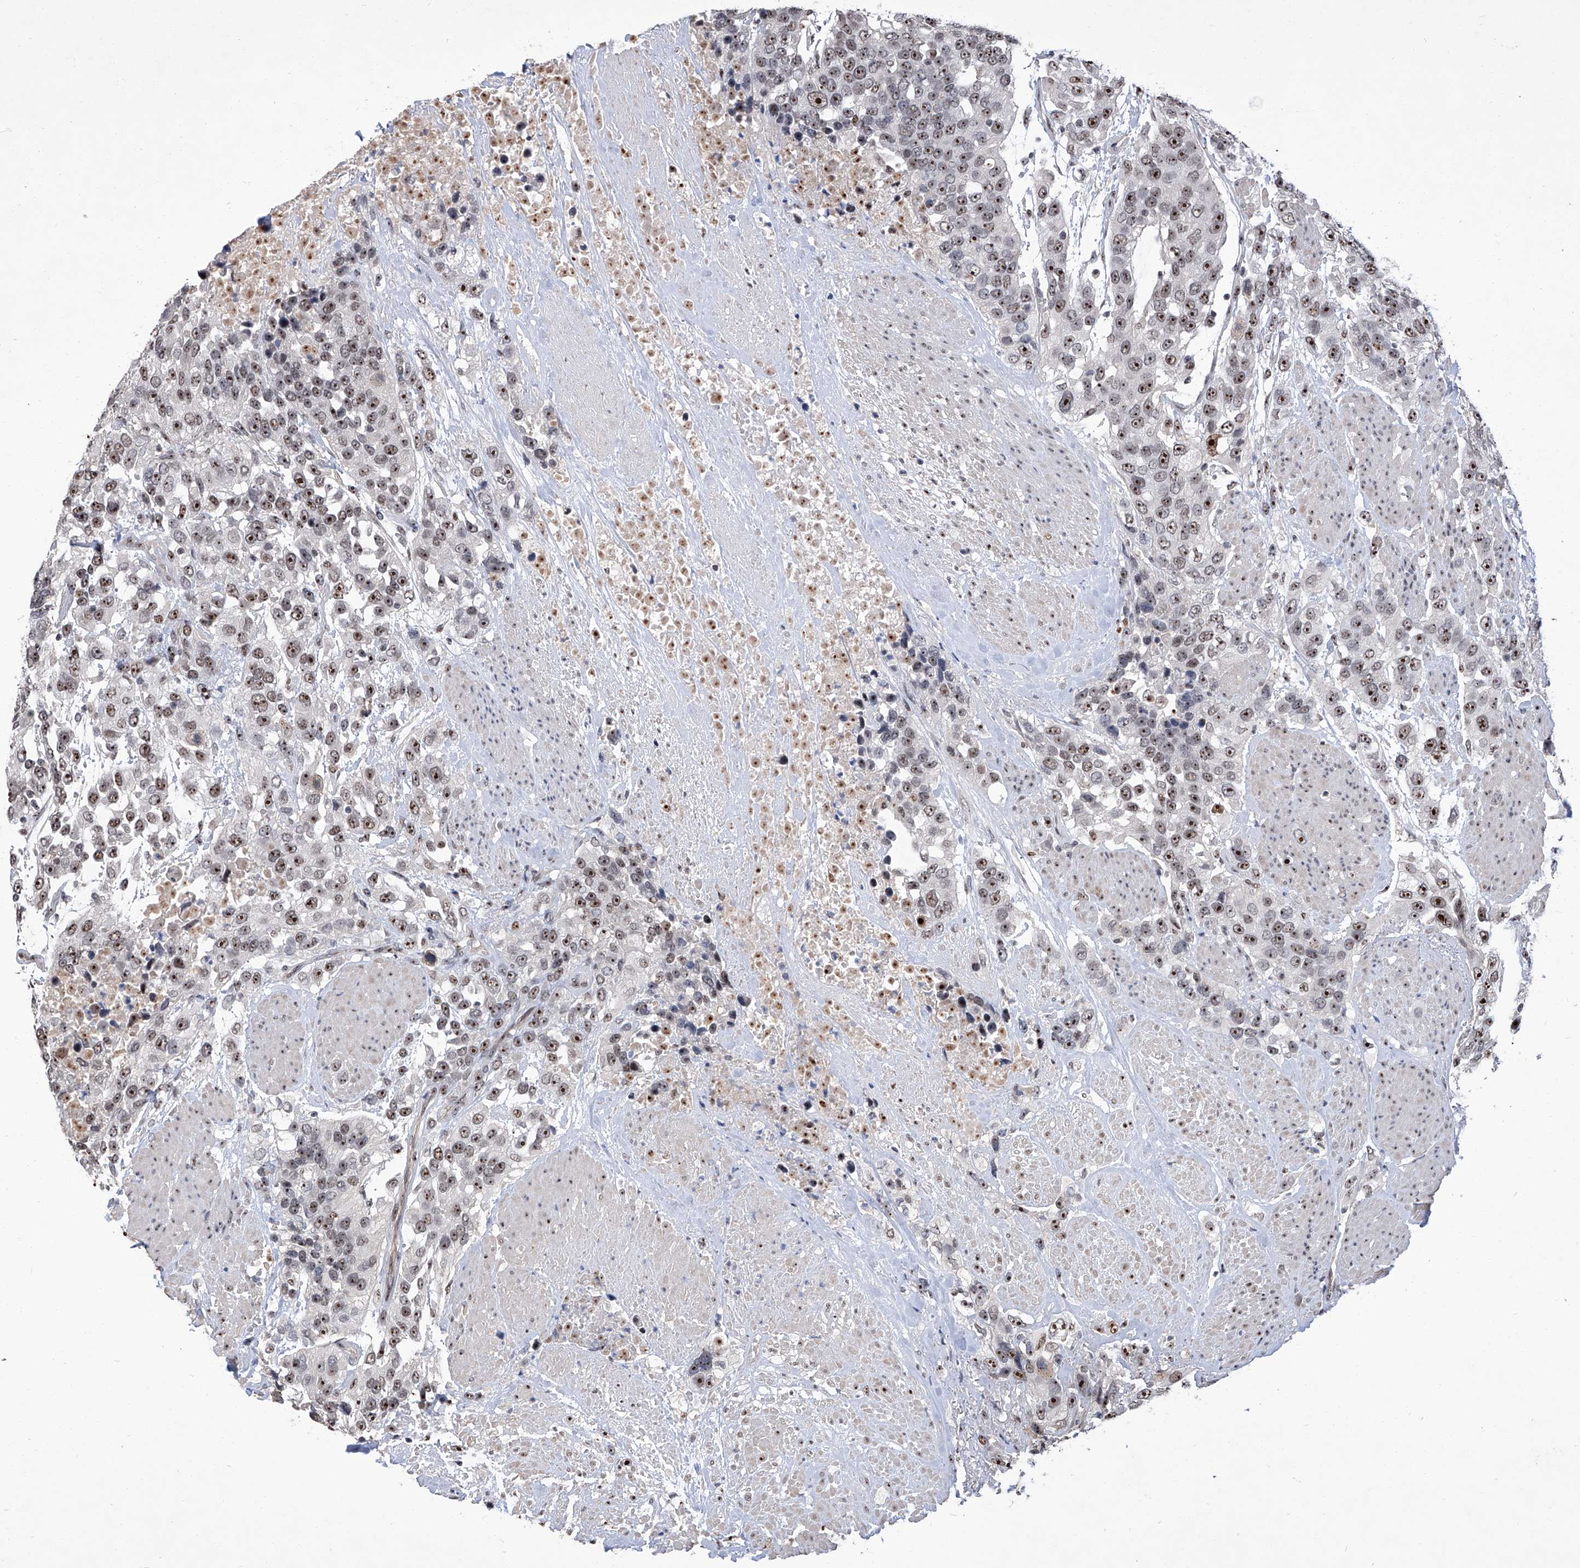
{"staining": {"intensity": "moderate", "quantity": ">75%", "location": "cytoplasmic/membranous,nuclear"}, "tissue": "urothelial cancer", "cell_type": "Tumor cells", "image_type": "cancer", "snomed": [{"axis": "morphology", "description": "Urothelial carcinoma, High grade"}, {"axis": "topography", "description": "Urinary bladder"}], "caption": "Immunohistochemical staining of human urothelial carcinoma (high-grade) shows medium levels of moderate cytoplasmic/membranous and nuclear expression in about >75% of tumor cells.", "gene": "CMTR1", "patient": {"sex": "female", "age": 80}}